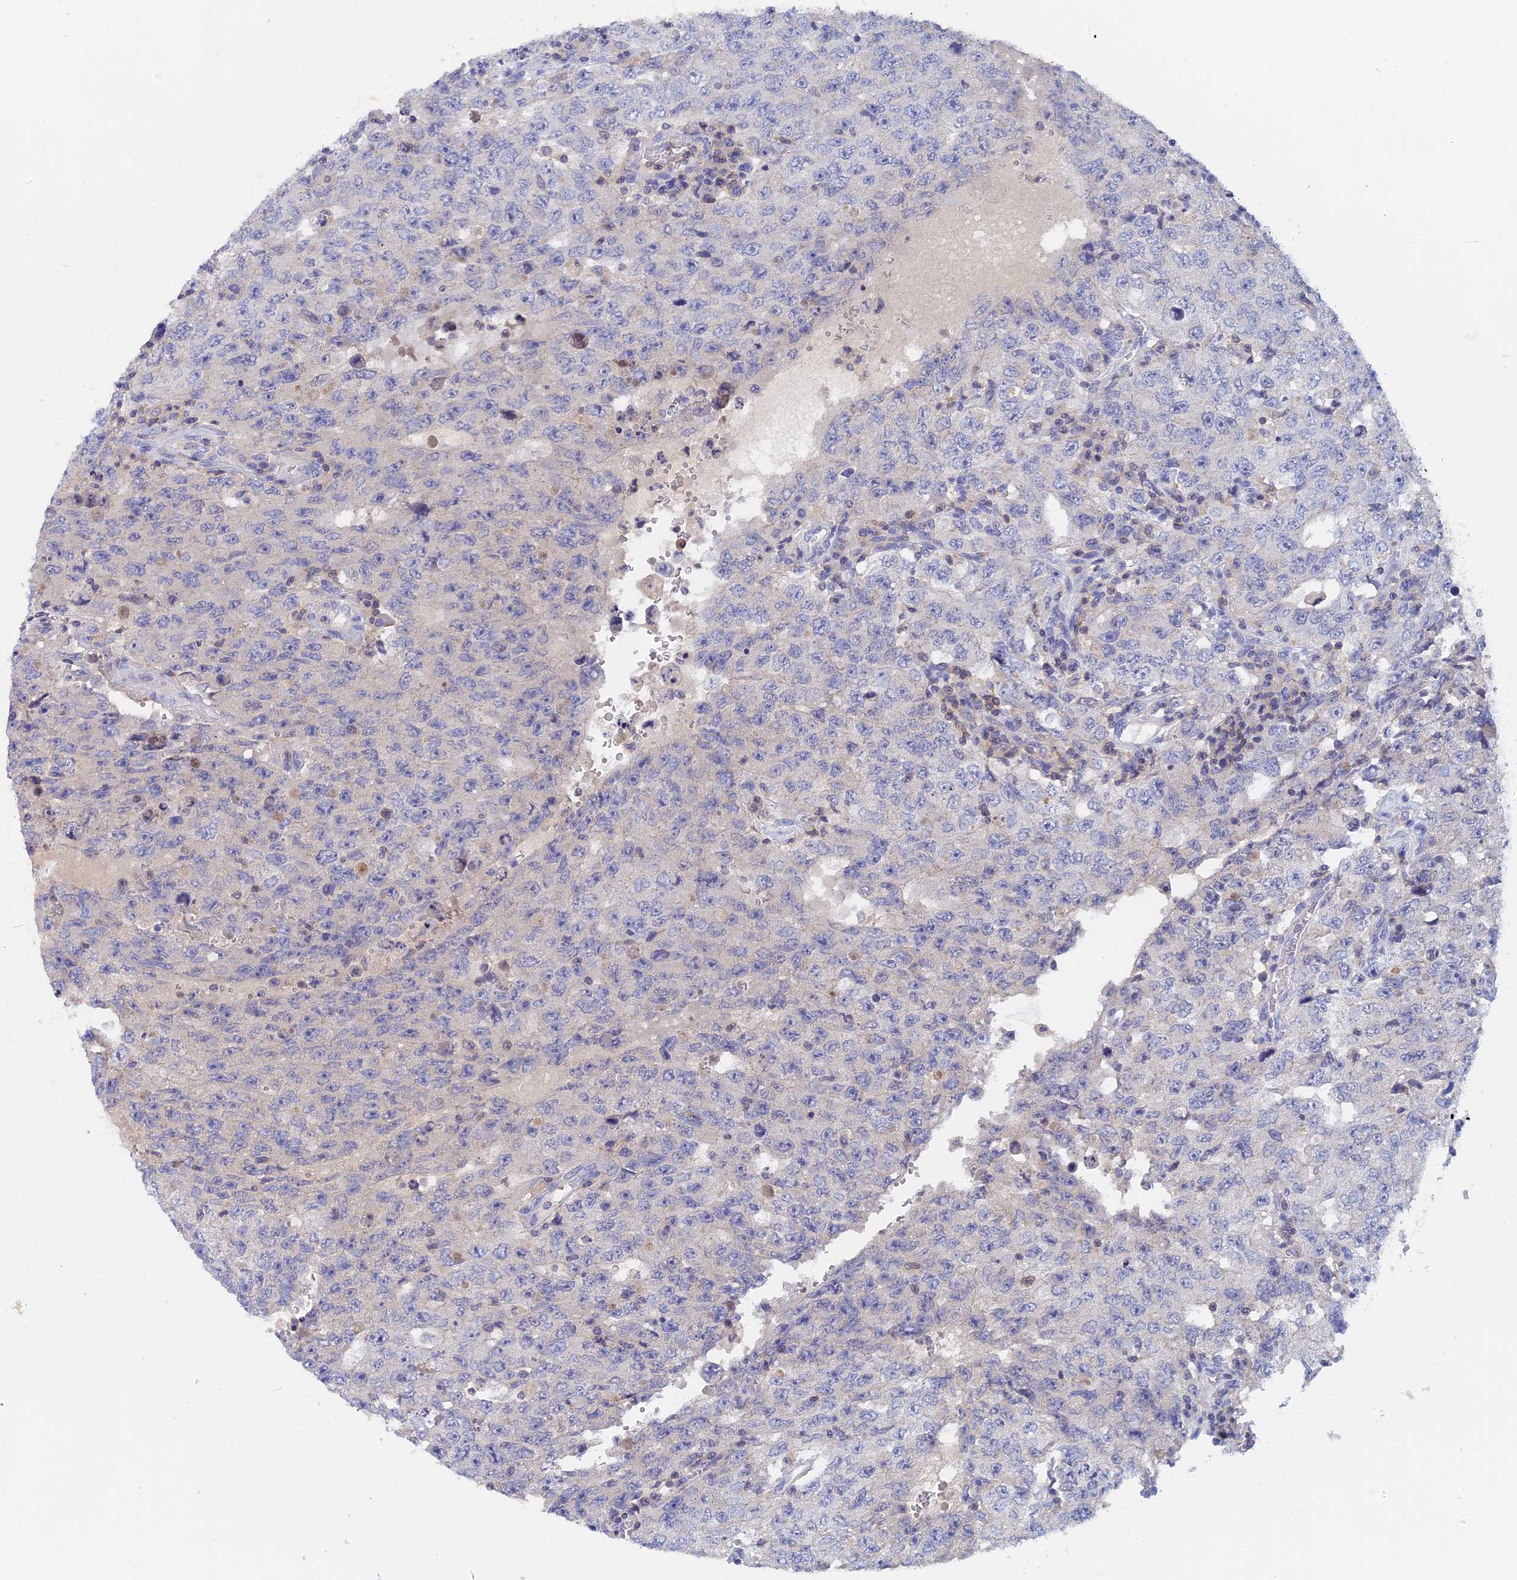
{"staining": {"intensity": "negative", "quantity": "none", "location": "none"}, "tissue": "testis cancer", "cell_type": "Tumor cells", "image_type": "cancer", "snomed": [{"axis": "morphology", "description": "Carcinoma, Embryonal, NOS"}, {"axis": "topography", "description": "Testis"}], "caption": "Immunohistochemical staining of human testis cancer displays no significant expression in tumor cells.", "gene": "ACP7", "patient": {"sex": "male", "age": 26}}